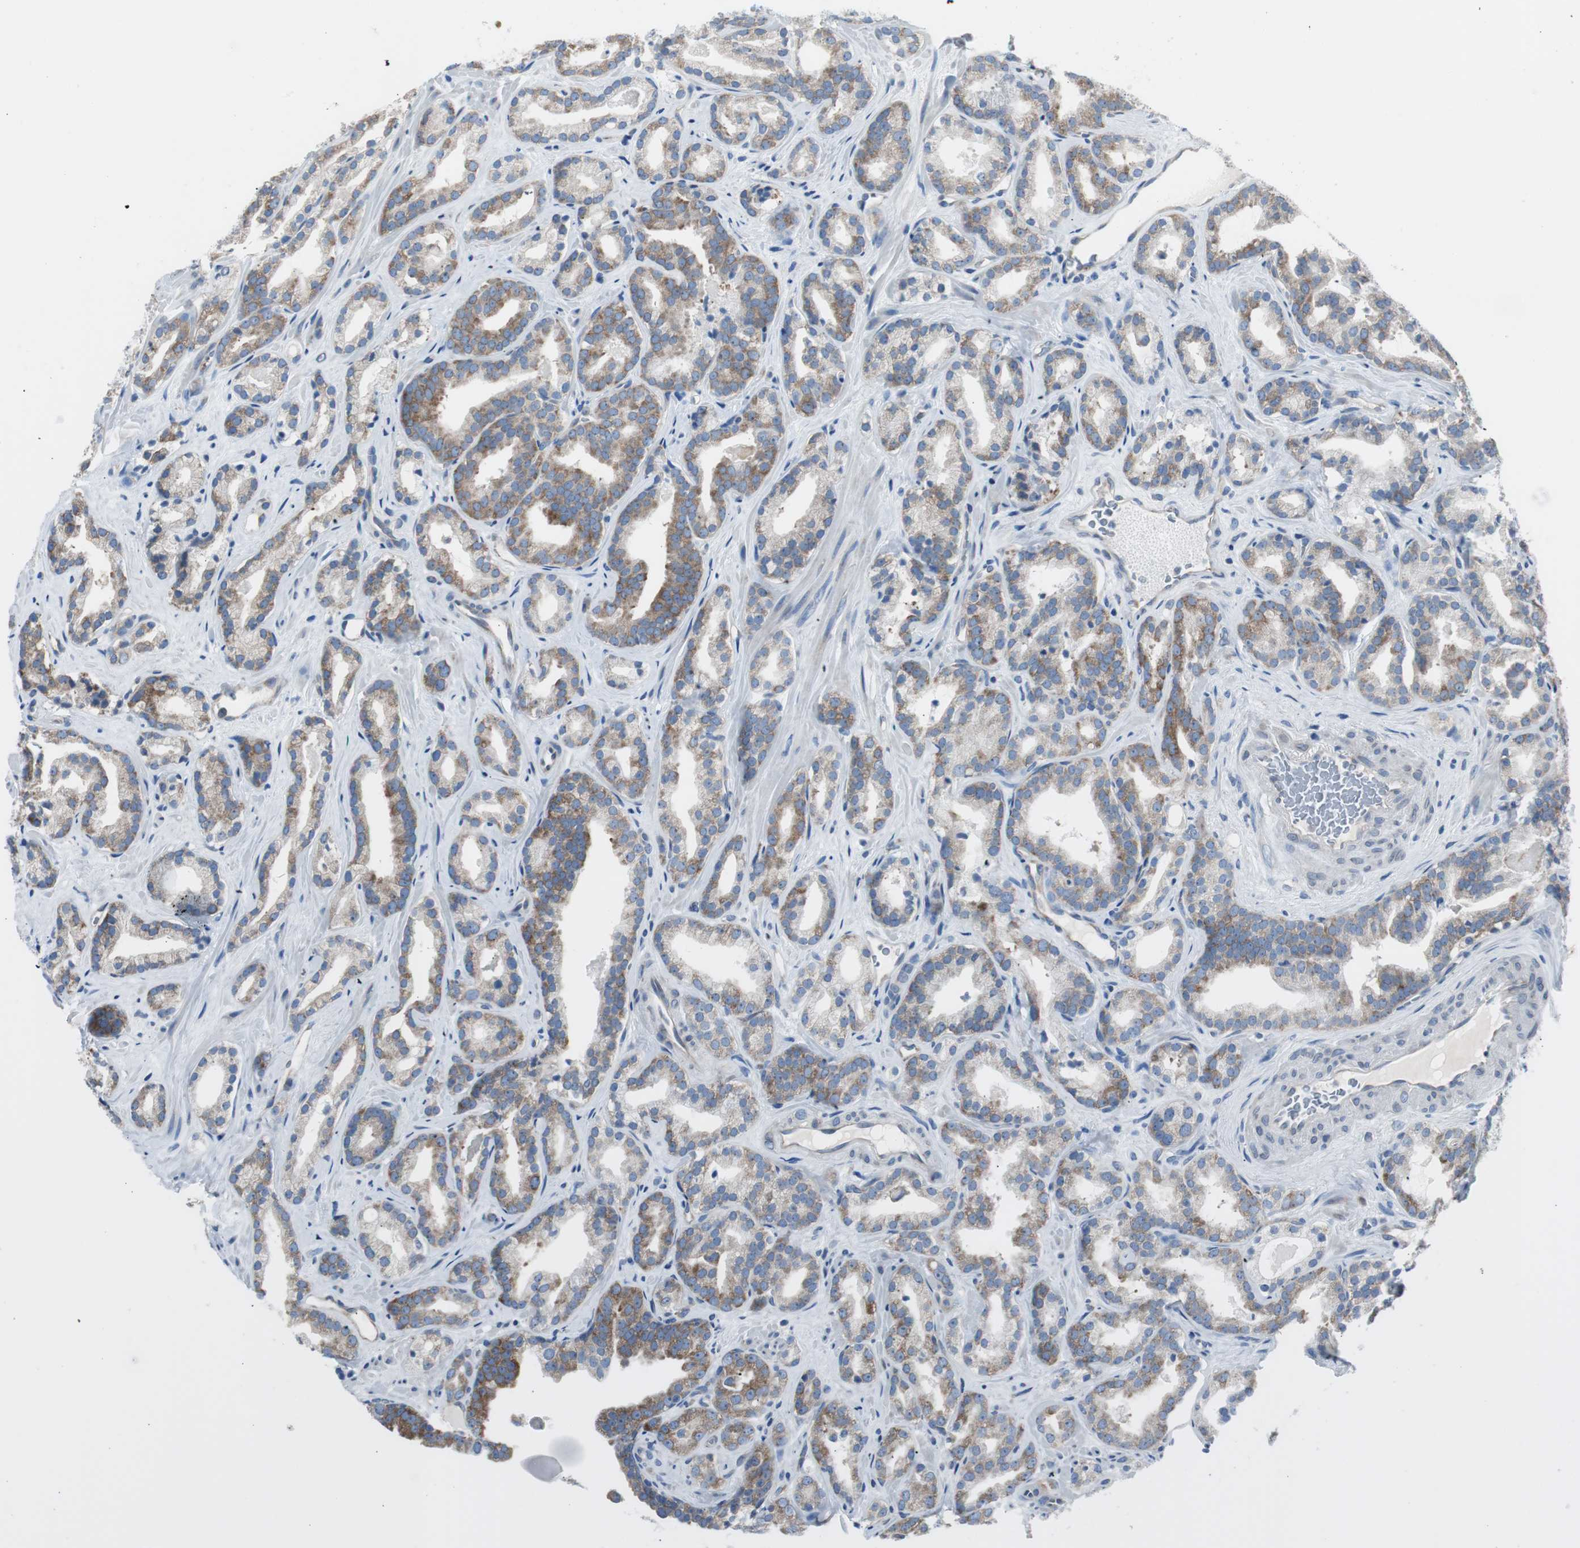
{"staining": {"intensity": "moderate", "quantity": ">75%", "location": "cytoplasmic/membranous"}, "tissue": "prostate cancer", "cell_type": "Tumor cells", "image_type": "cancer", "snomed": [{"axis": "morphology", "description": "Adenocarcinoma, Low grade"}, {"axis": "topography", "description": "Prostate"}], "caption": "Low-grade adenocarcinoma (prostate) stained with immunohistochemistry reveals moderate cytoplasmic/membranous expression in approximately >75% of tumor cells. Nuclei are stained in blue.", "gene": "RPS12", "patient": {"sex": "male", "age": 63}}